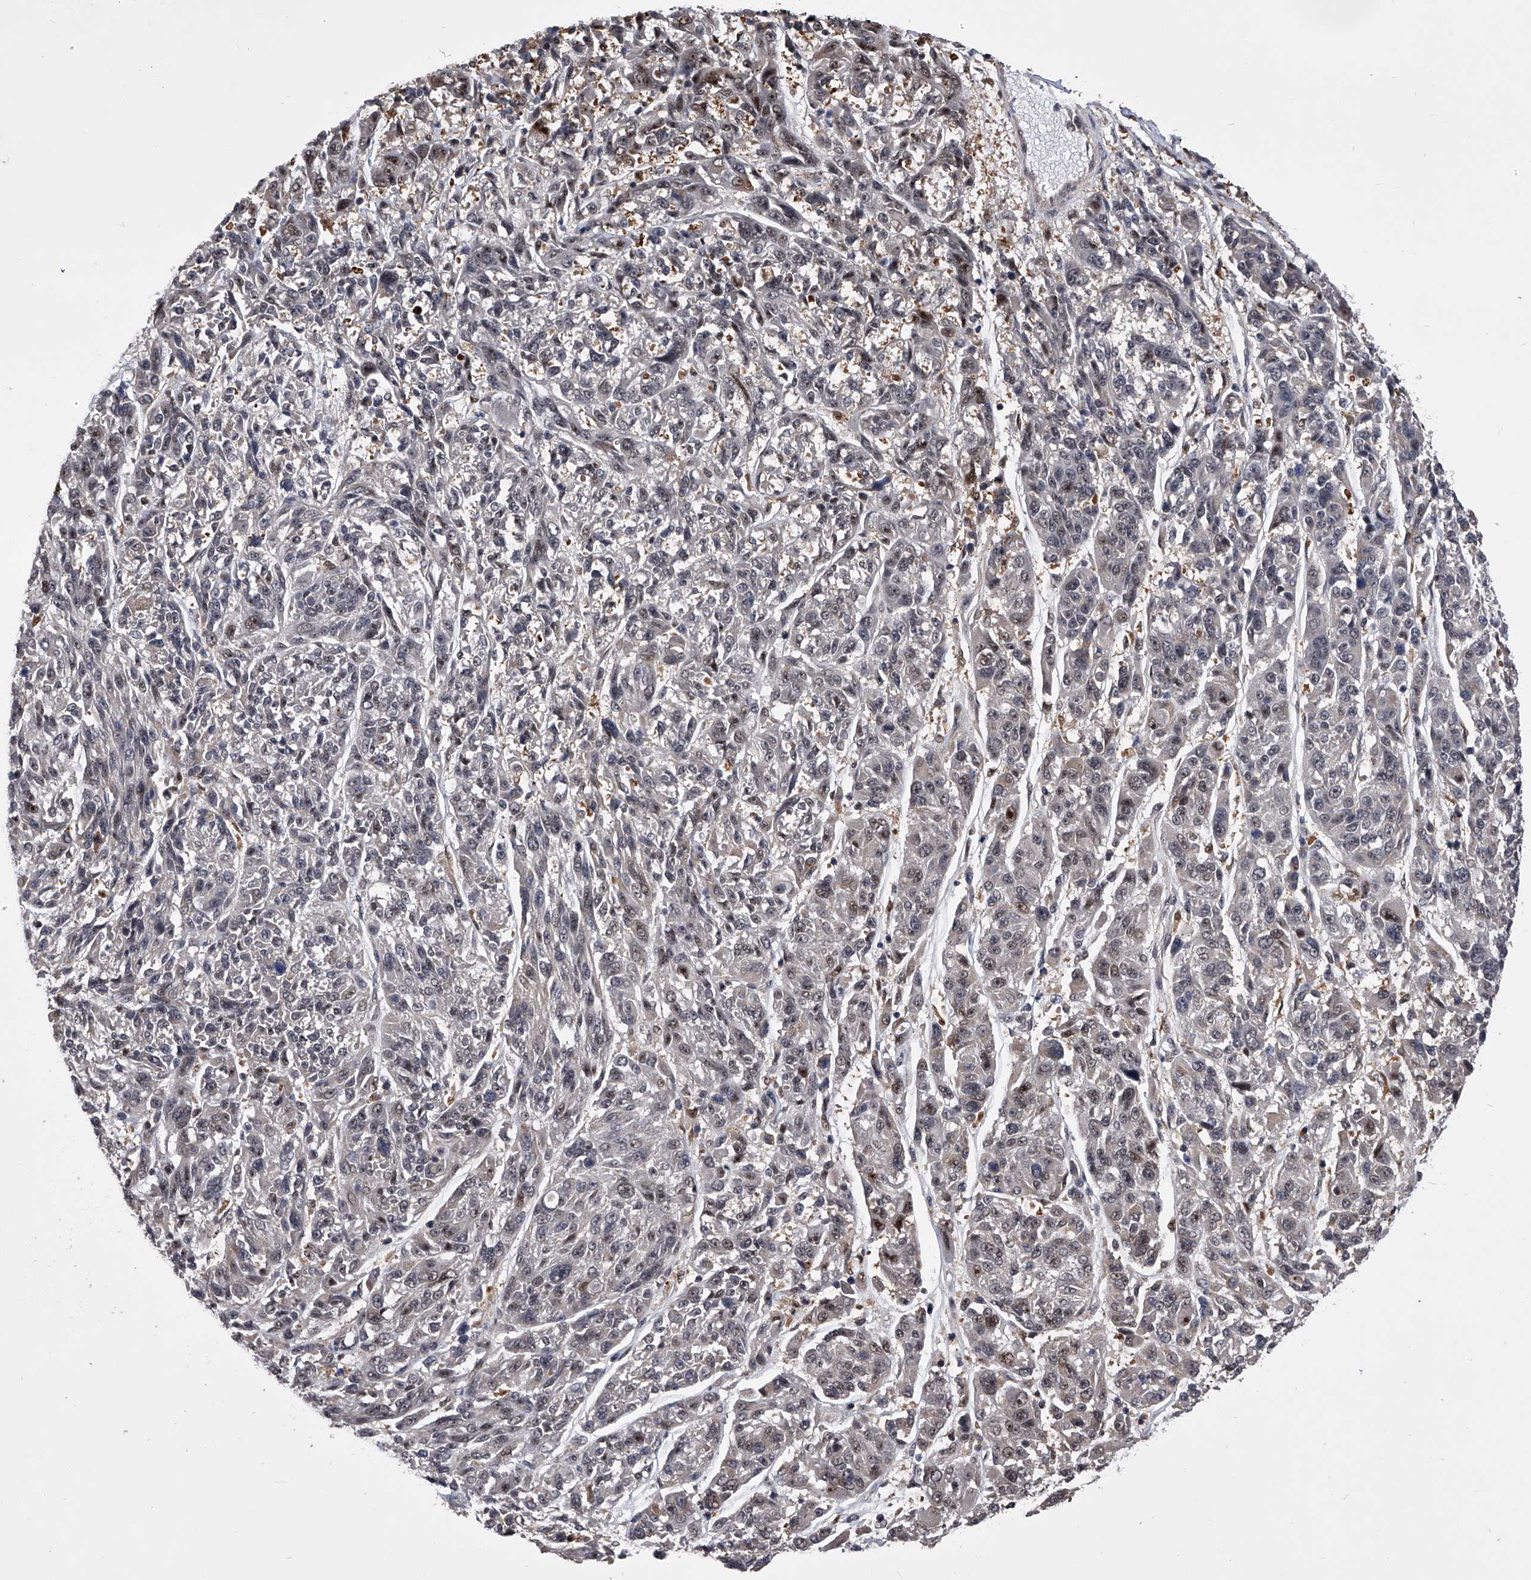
{"staining": {"intensity": "weak", "quantity": "<25%", "location": "nuclear"}, "tissue": "melanoma", "cell_type": "Tumor cells", "image_type": "cancer", "snomed": [{"axis": "morphology", "description": "Malignant melanoma, NOS"}, {"axis": "topography", "description": "Skin"}], "caption": "Tumor cells show no significant protein staining in melanoma.", "gene": "CMTR1", "patient": {"sex": "male", "age": 53}}